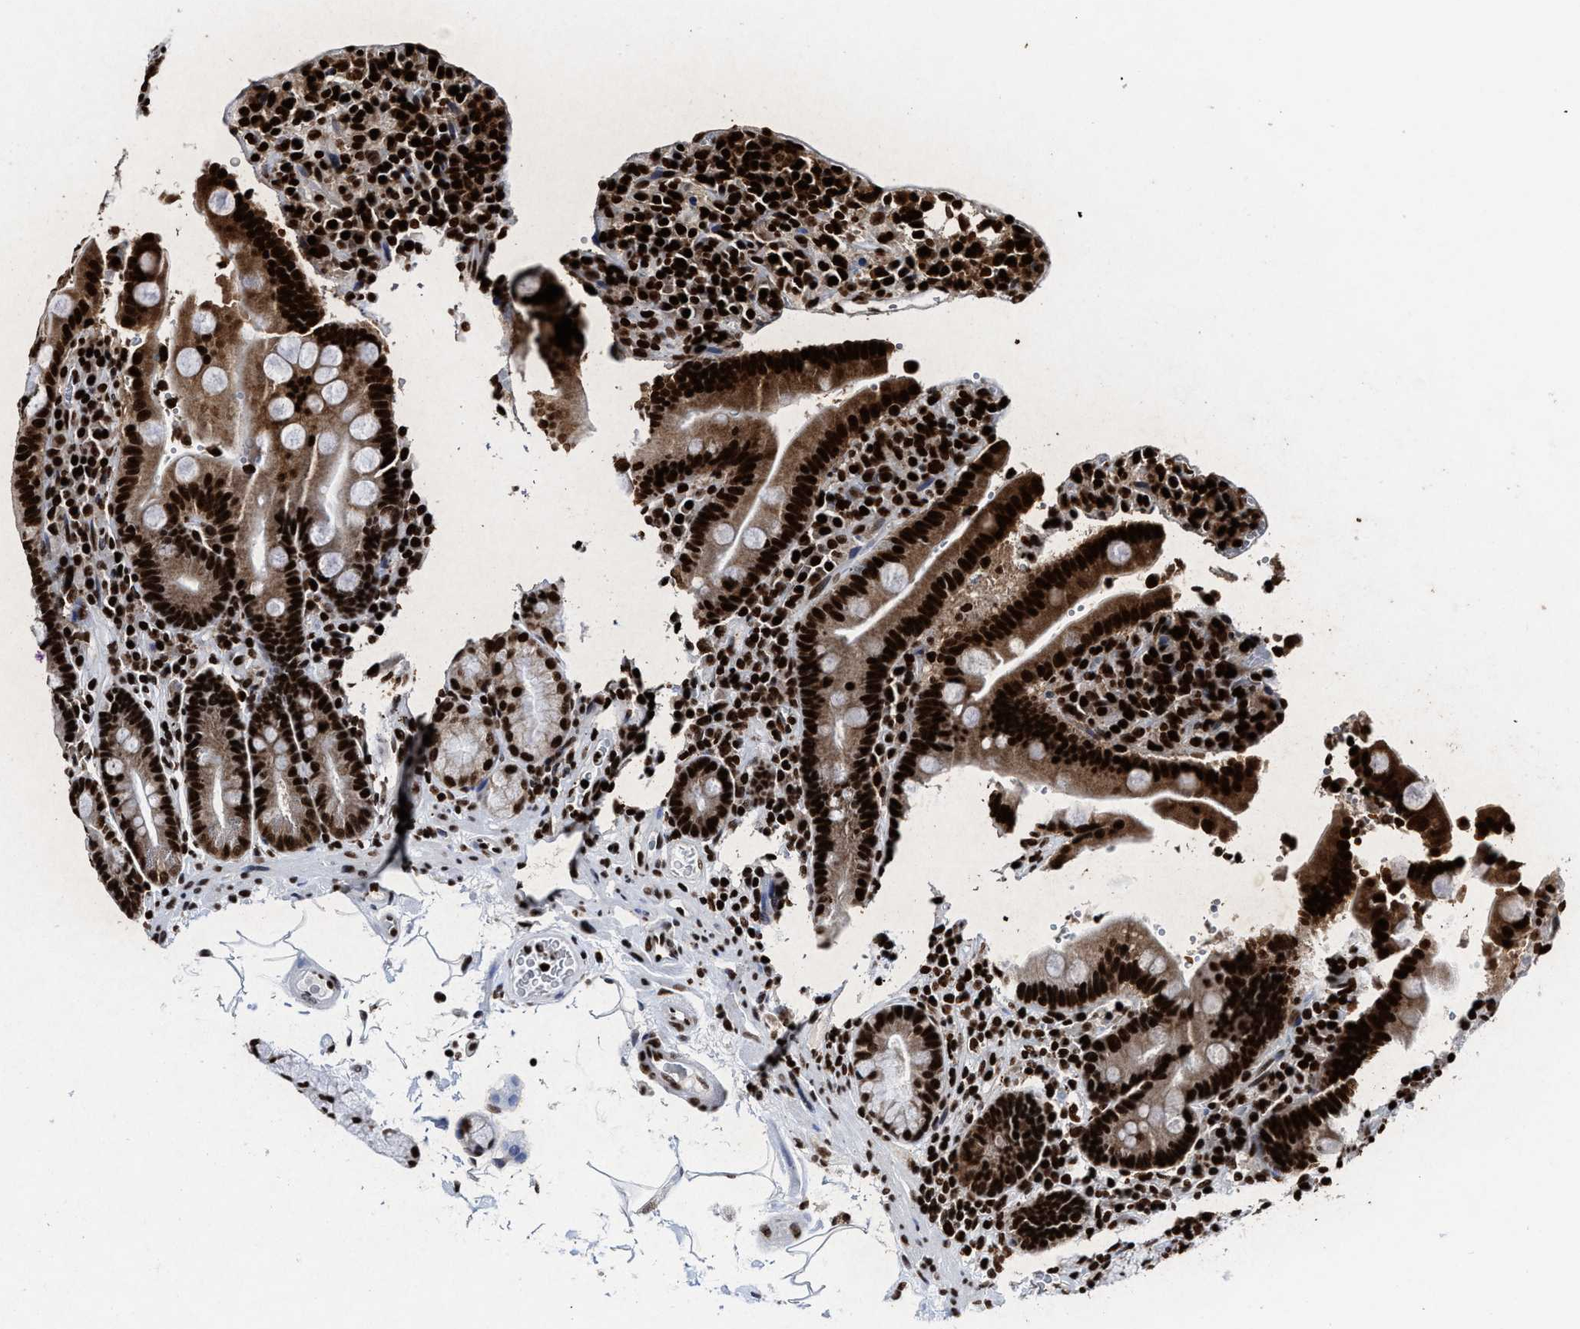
{"staining": {"intensity": "strong", "quantity": ">75%", "location": "cytoplasmic/membranous,nuclear"}, "tissue": "duodenum", "cell_type": "Glandular cells", "image_type": "normal", "snomed": [{"axis": "morphology", "description": "Normal tissue, NOS"}, {"axis": "topography", "description": "Small intestine, NOS"}], "caption": "High-power microscopy captured an IHC photomicrograph of benign duodenum, revealing strong cytoplasmic/membranous,nuclear staining in about >75% of glandular cells. (DAB (3,3'-diaminobenzidine) IHC with brightfield microscopy, high magnification).", "gene": "ALYREF", "patient": {"sex": "female", "age": 71}}